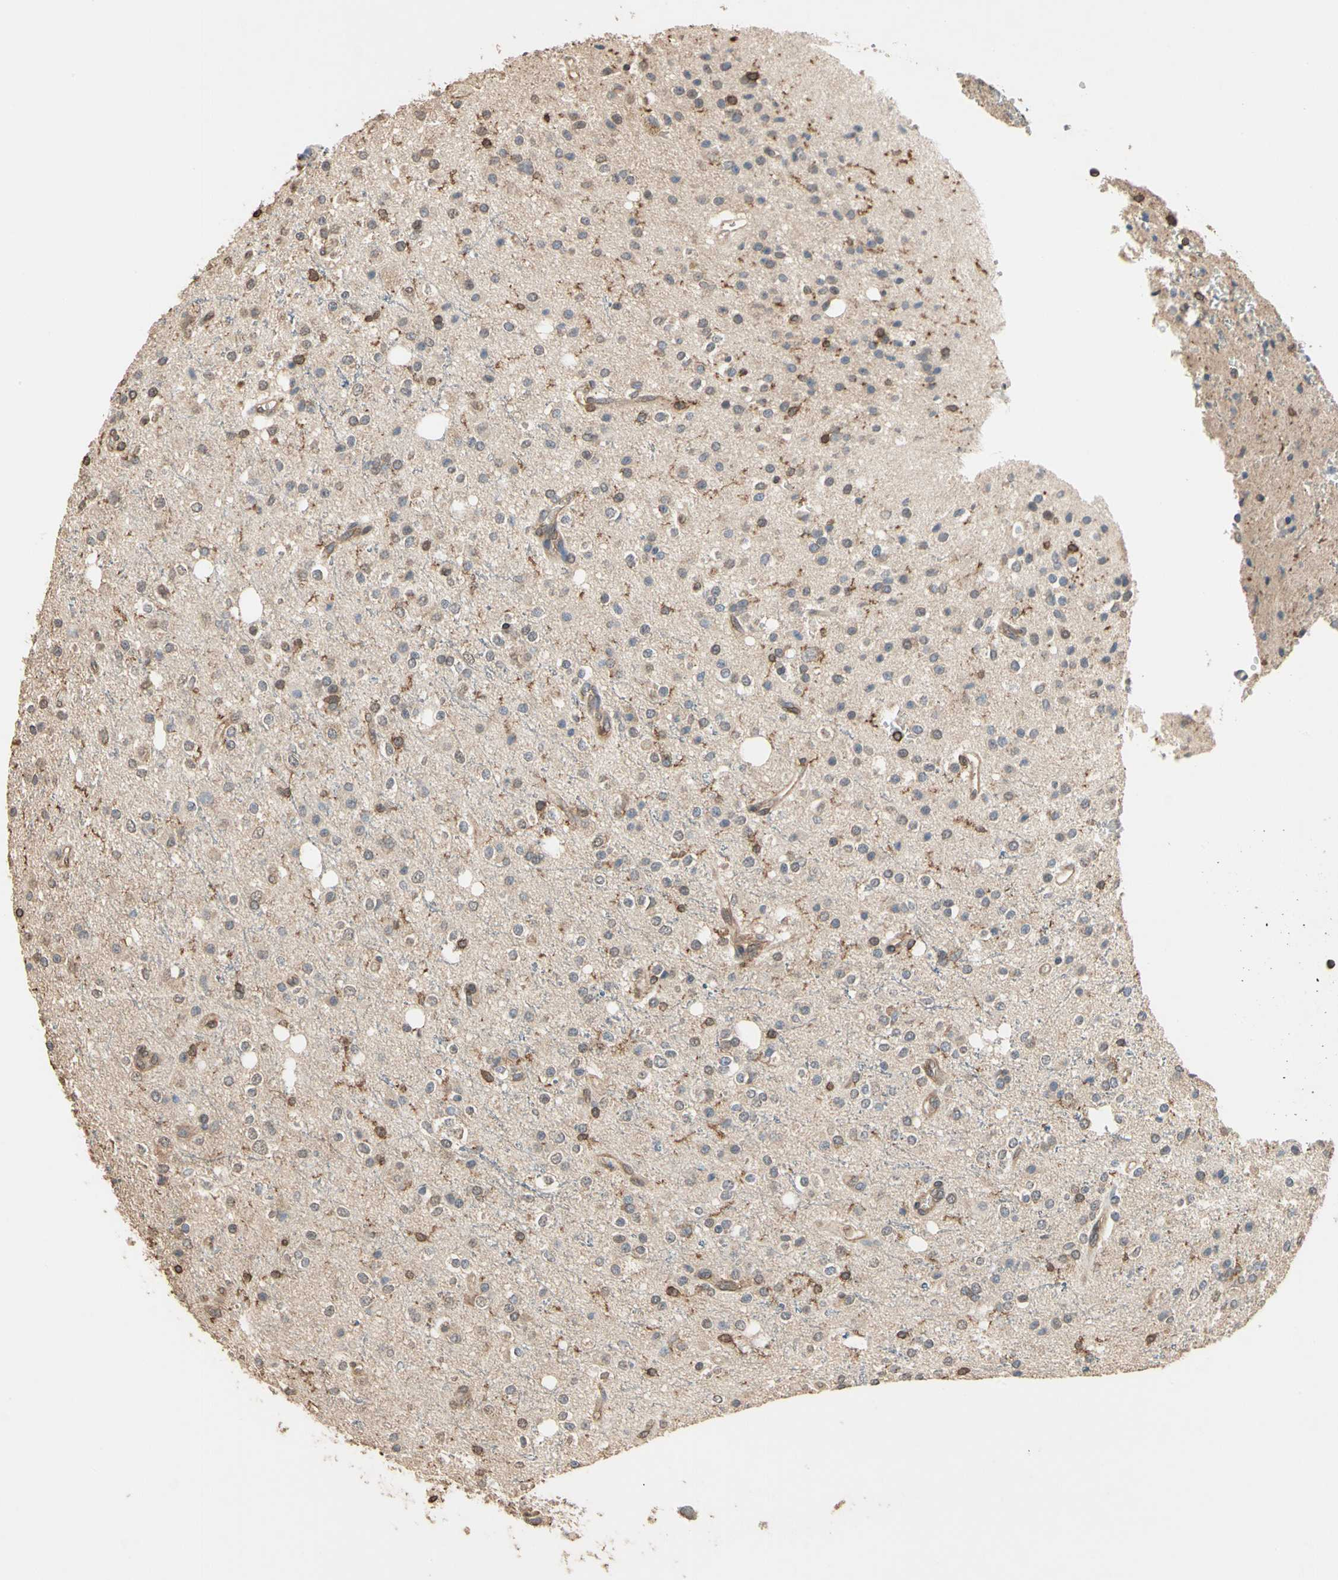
{"staining": {"intensity": "moderate", "quantity": "<25%", "location": "cytoplasmic/membranous"}, "tissue": "glioma", "cell_type": "Tumor cells", "image_type": "cancer", "snomed": [{"axis": "morphology", "description": "Glioma, malignant, High grade"}, {"axis": "topography", "description": "Brain"}], "caption": "Malignant glioma (high-grade) stained with immunohistochemistry shows moderate cytoplasmic/membranous positivity in about <25% of tumor cells.", "gene": "MAP3K10", "patient": {"sex": "male", "age": 47}}